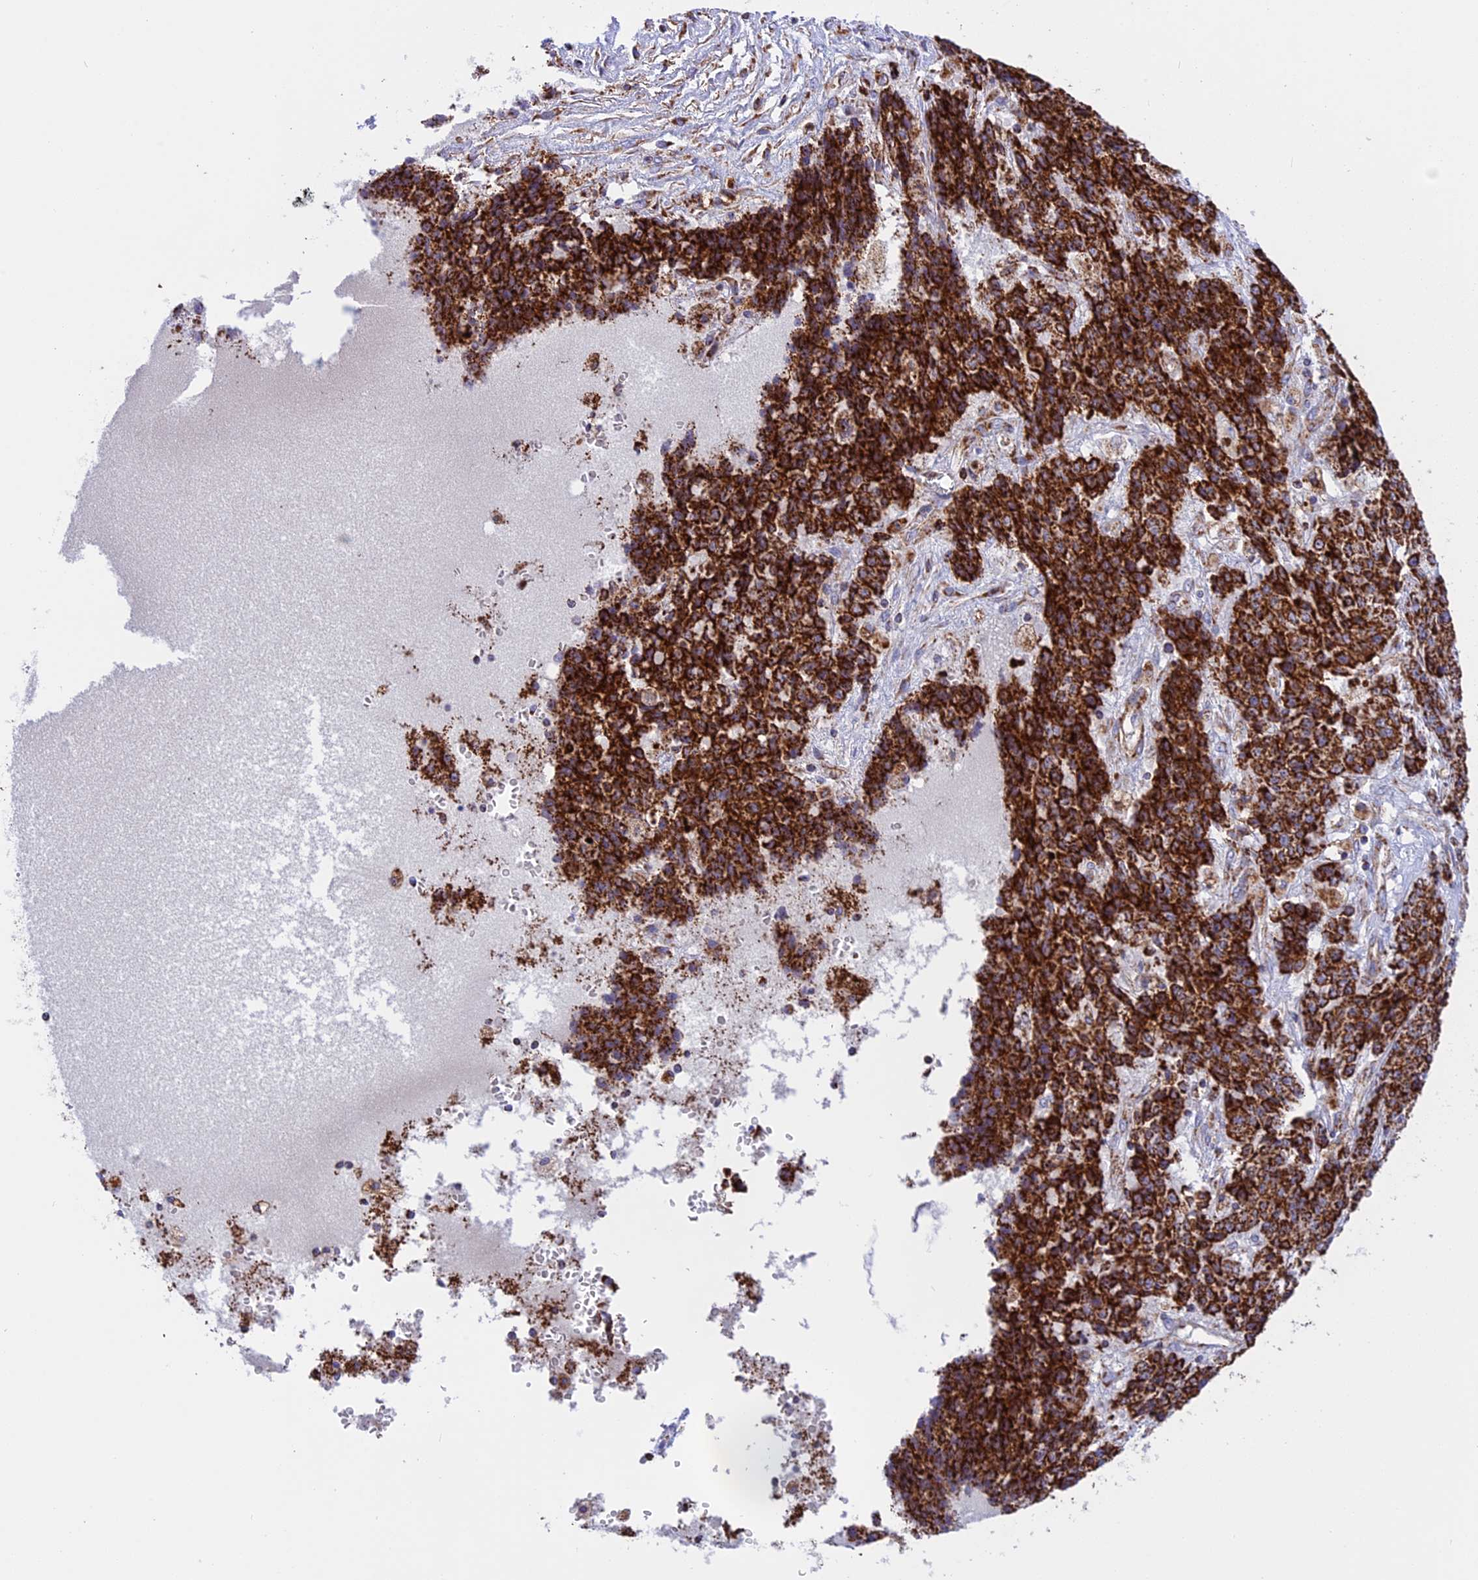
{"staining": {"intensity": "strong", "quantity": ">75%", "location": "cytoplasmic/membranous"}, "tissue": "ovarian cancer", "cell_type": "Tumor cells", "image_type": "cancer", "snomed": [{"axis": "morphology", "description": "Carcinoma, endometroid"}, {"axis": "topography", "description": "Ovary"}], "caption": "The immunohistochemical stain labels strong cytoplasmic/membranous positivity in tumor cells of ovarian cancer tissue. The staining was performed using DAB, with brown indicating positive protein expression. Nuclei are stained blue with hematoxylin.", "gene": "UQCRB", "patient": {"sex": "female", "age": 42}}